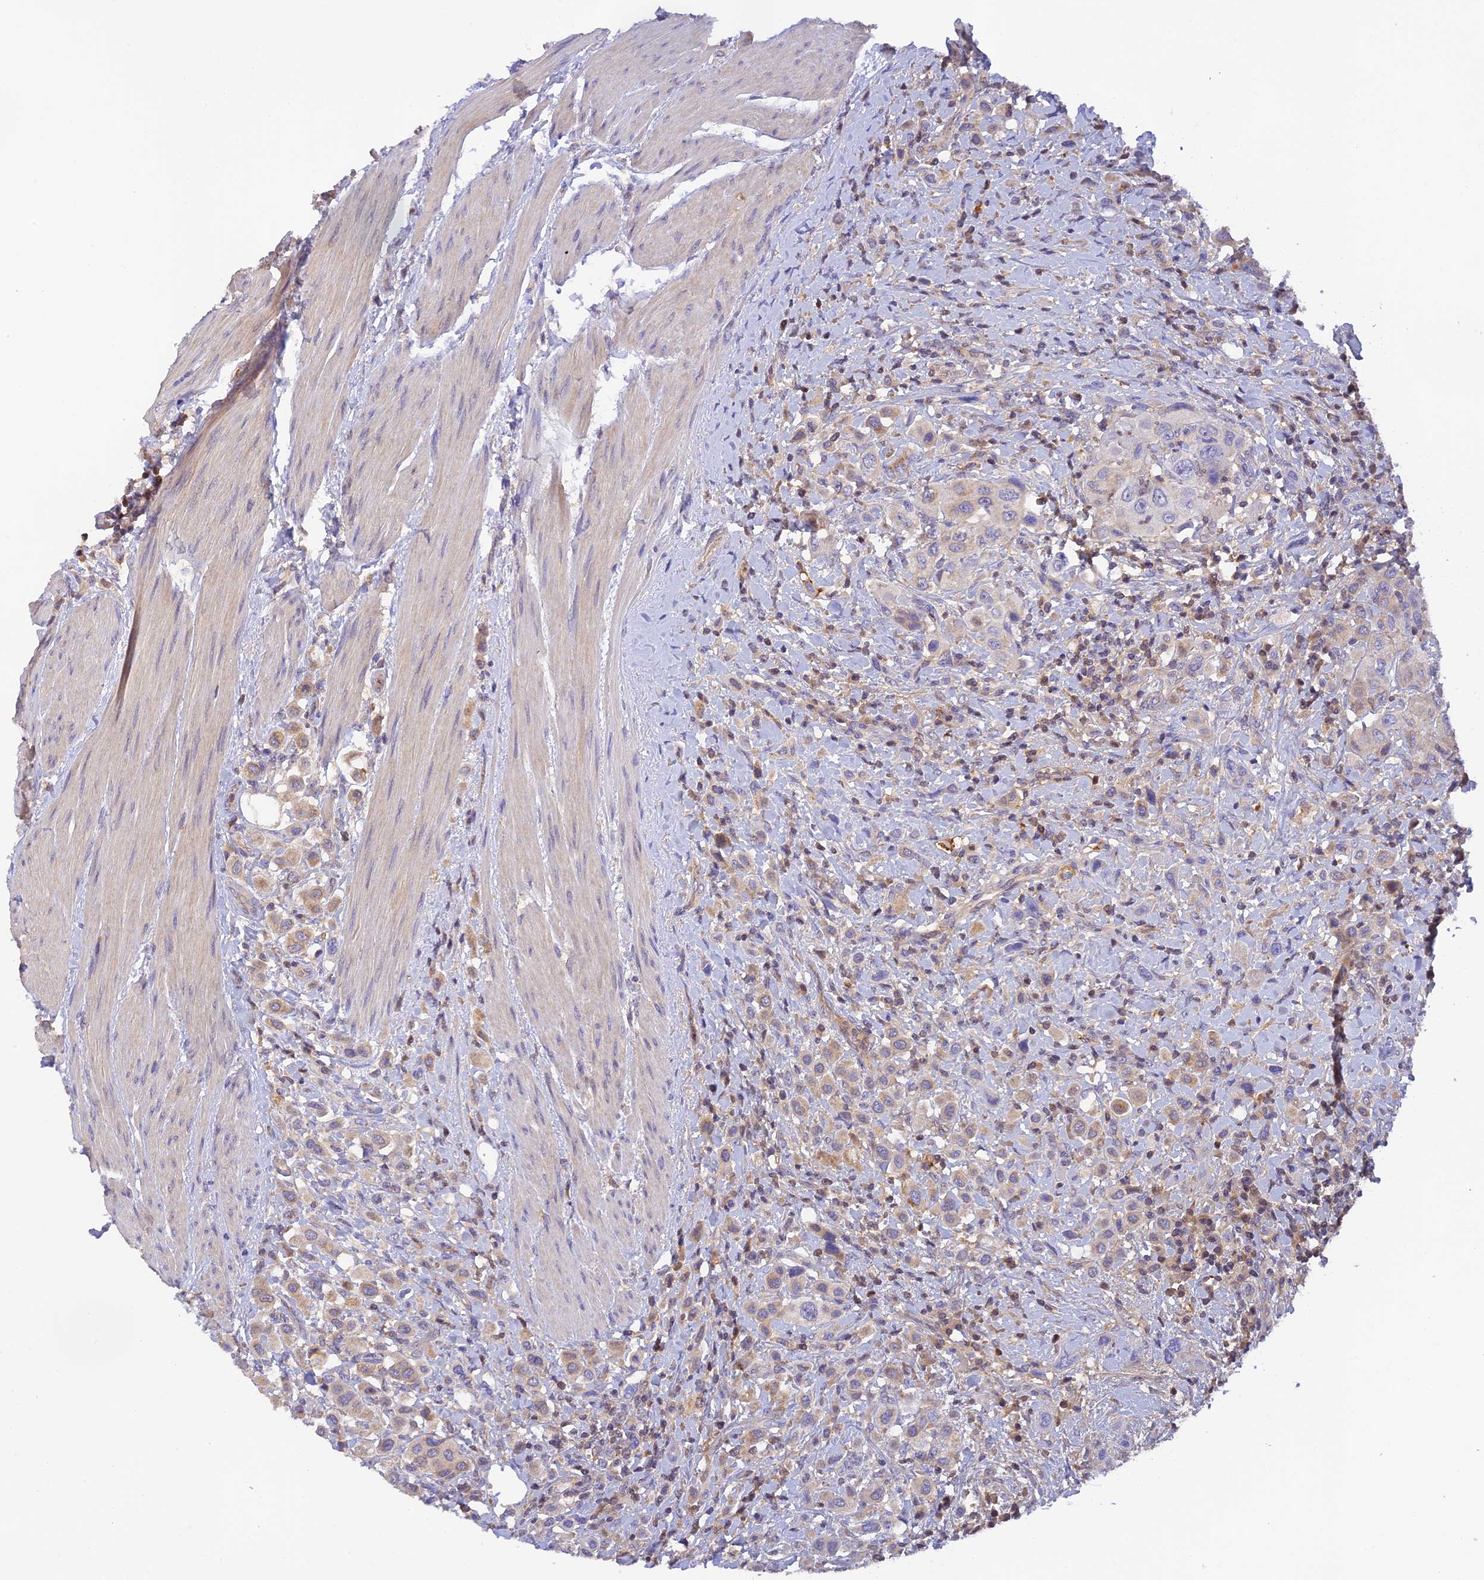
{"staining": {"intensity": "moderate", "quantity": "<25%", "location": "cytoplasmic/membranous"}, "tissue": "urothelial cancer", "cell_type": "Tumor cells", "image_type": "cancer", "snomed": [{"axis": "morphology", "description": "Urothelial carcinoma, High grade"}, {"axis": "topography", "description": "Urinary bladder"}], "caption": "Immunohistochemistry image of high-grade urothelial carcinoma stained for a protein (brown), which displays low levels of moderate cytoplasmic/membranous expression in approximately <25% of tumor cells.", "gene": "HDHD2", "patient": {"sex": "male", "age": 50}}